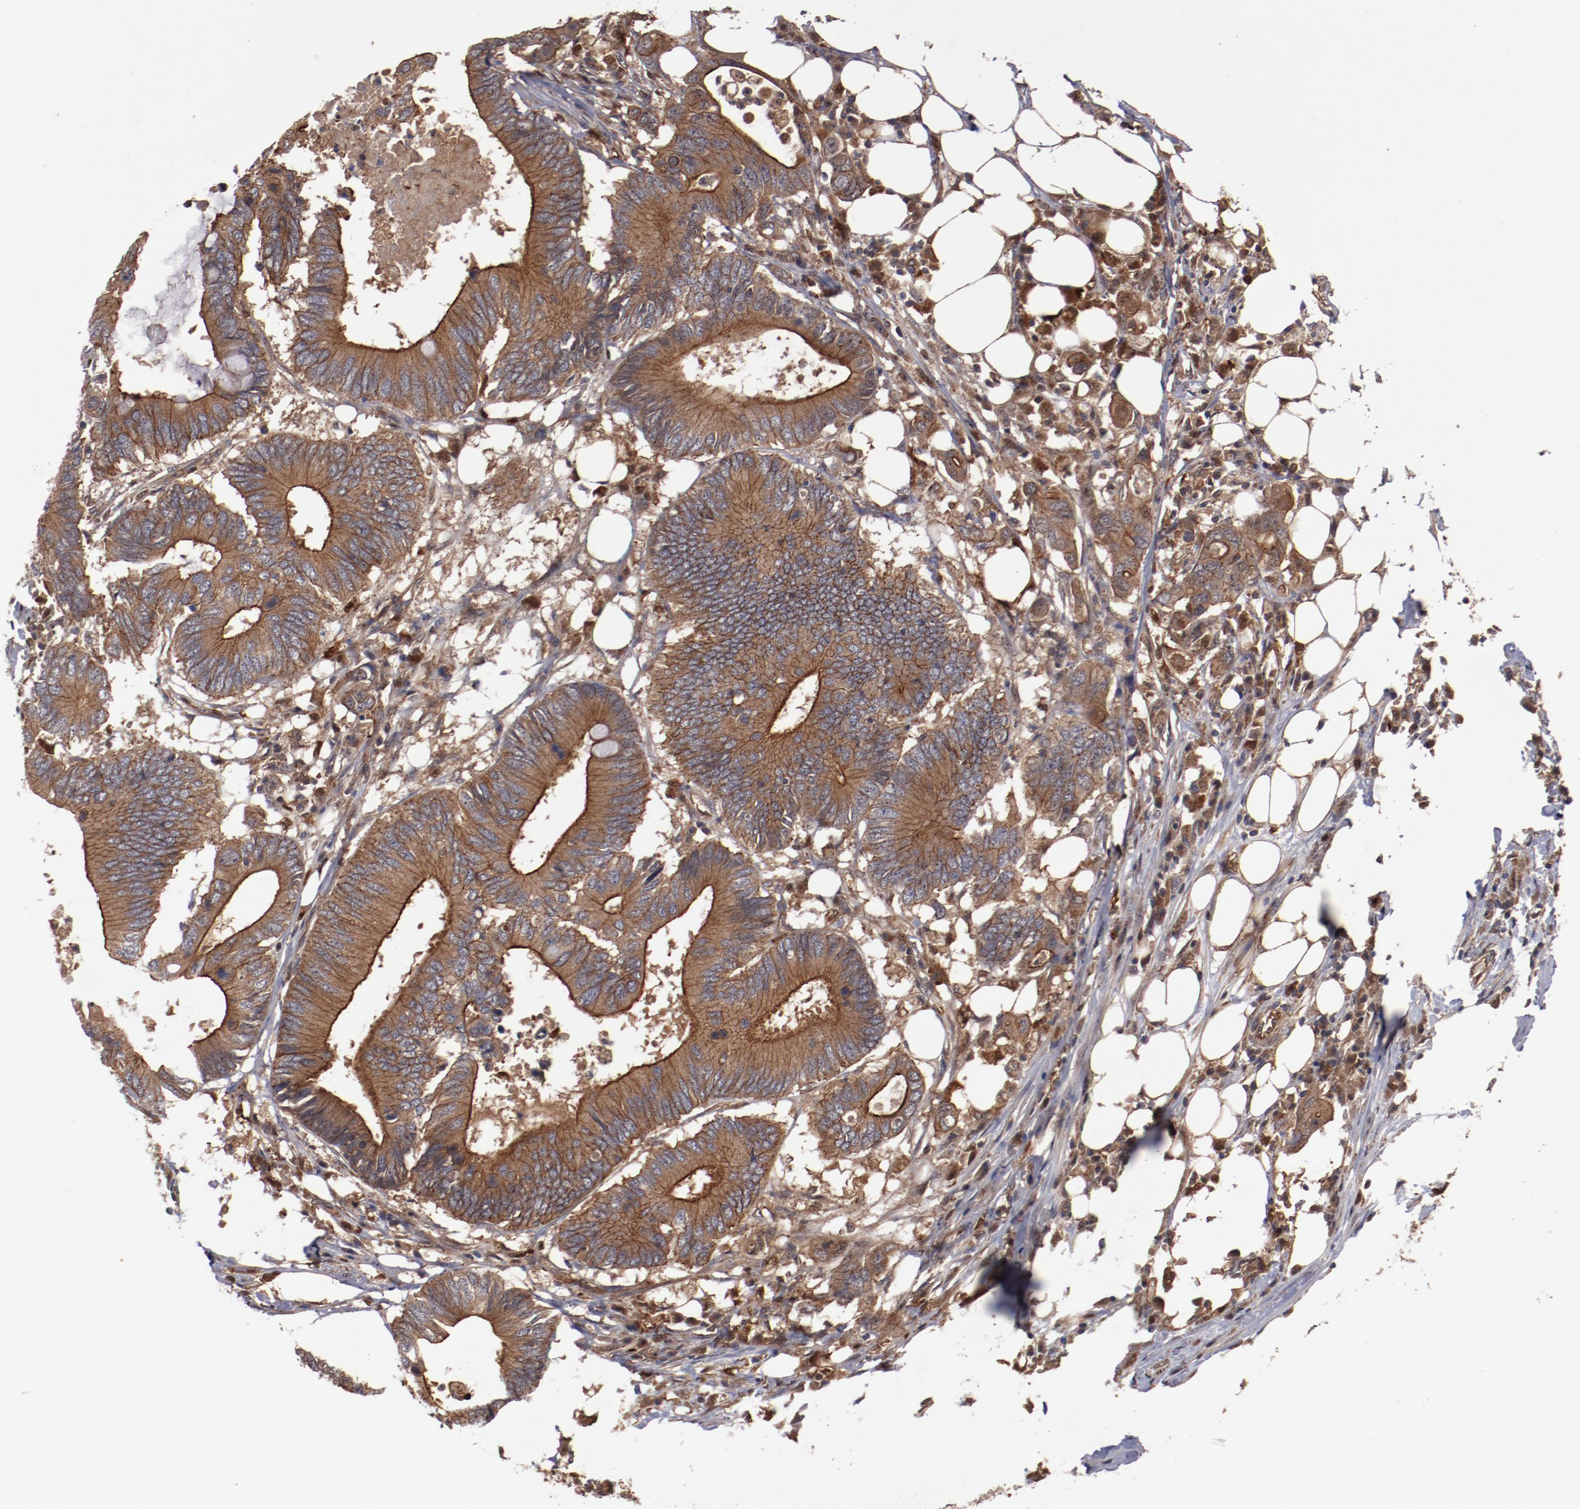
{"staining": {"intensity": "strong", "quantity": ">75%", "location": "cytoplasmic/membranous"}, "tissue": "colorectal cancer", "cell_type": "Tumor cells", "image_type": "cancer", "snomed": [{"axis": "morphology", "description": "Adenocarcinoma, NOS"}, {"axis": "topography", "description": "Colon"}], "caption": "Immunohistochemistry (IHC) of adenocarcinoma (colorectal) reveals high levels of strong cytoplasmic/membranous expression in about >75% of tumor cells.", "gene": "DNAAF2", "patient": {"sex": "male", "age": 71}}